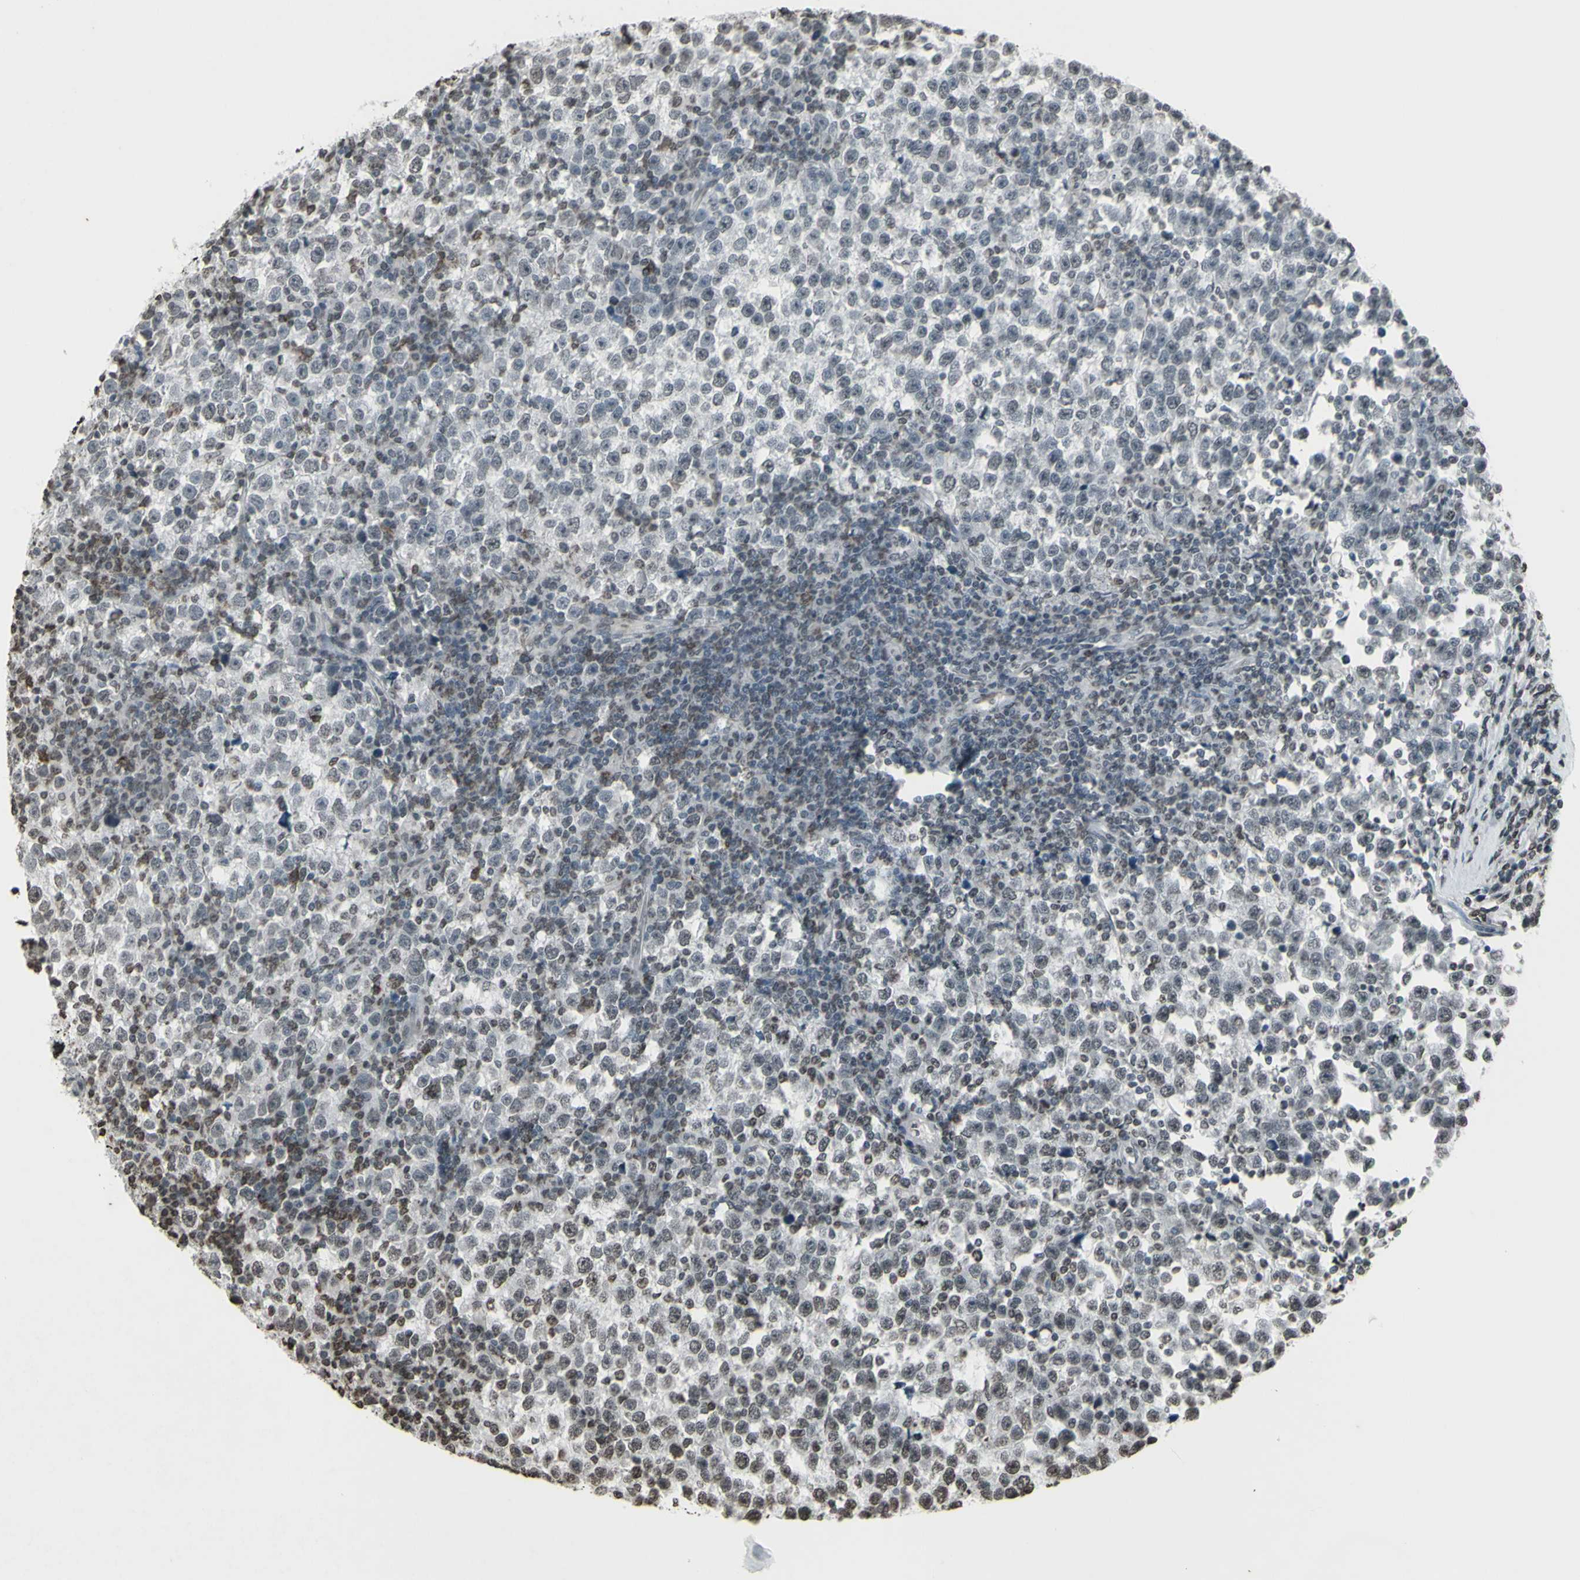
{"staining": {"intensity": "negative", "quantity": "none", "location": "none"}, "tissue": "testis cancer", "cell_type": "Tumor cells", "image_type": "cancer", "snomed": [{"axis": "morphology", "description": "Seminoma, NOS"}, {"axis": "topography", "description": "Testis"}], "caption": "Human seminoma (testis) stained for a protein using immunohistochemistry (IHC) demonstrates no positivity in tumor cells.", "gene": "CD79B", "patient": {"sex": "male", "age": 43}}